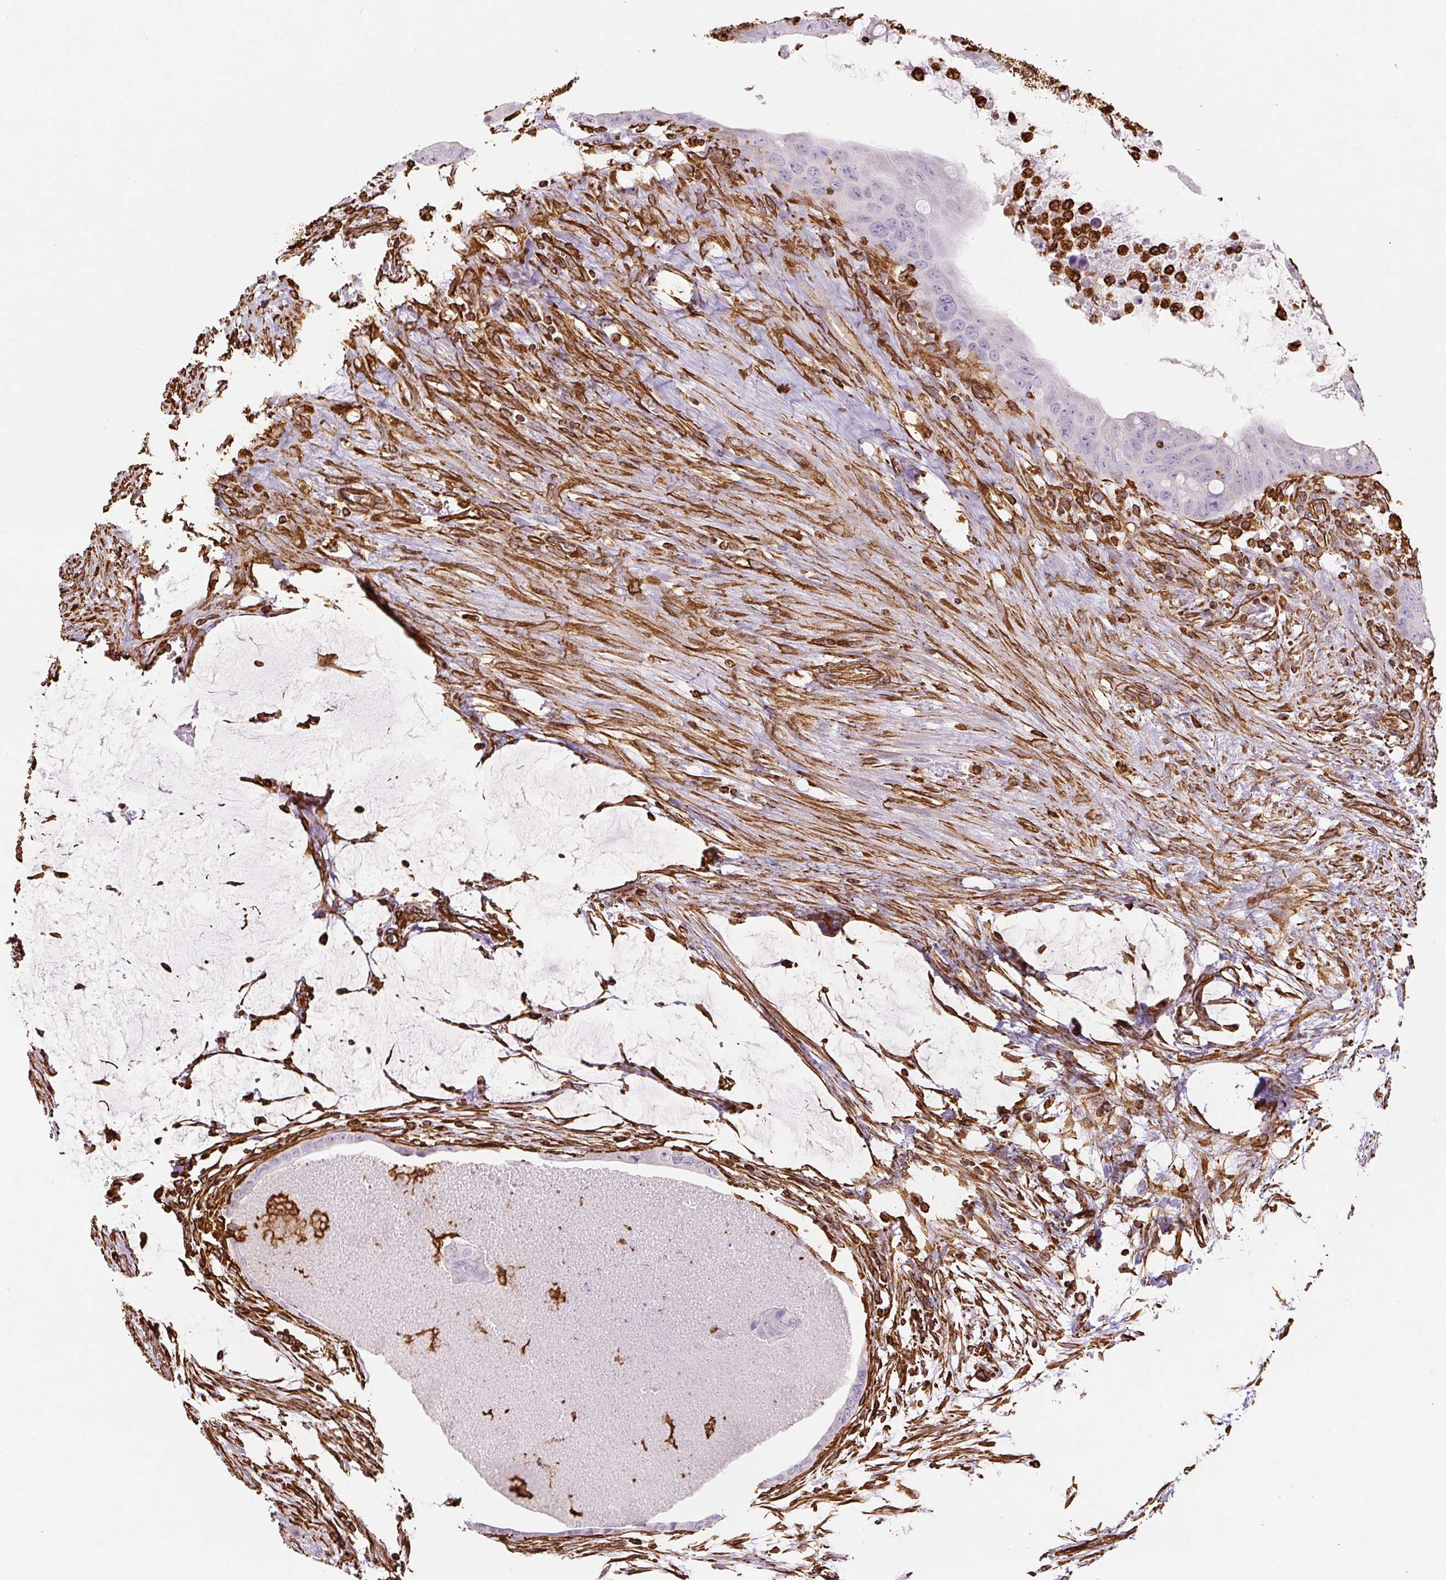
{"staining": {"intensity": "negative", "quantity": "none", "location": "none"}, "tissue": "colorectal cancer", "cell_type": "Tumor cells", "image_type": "cancer", "snomed": [{"axis": "morphology", "description": "Adenocarcinoma, NOS"}, {"axis": "topography", "description": "Rectum"}], "caption": "An image of colorectal adenocarcinoma stained for a protein shows no brown staining in tumor cells.", "gene": "VIM", "patient": {"sex": "male", "age": 78}}